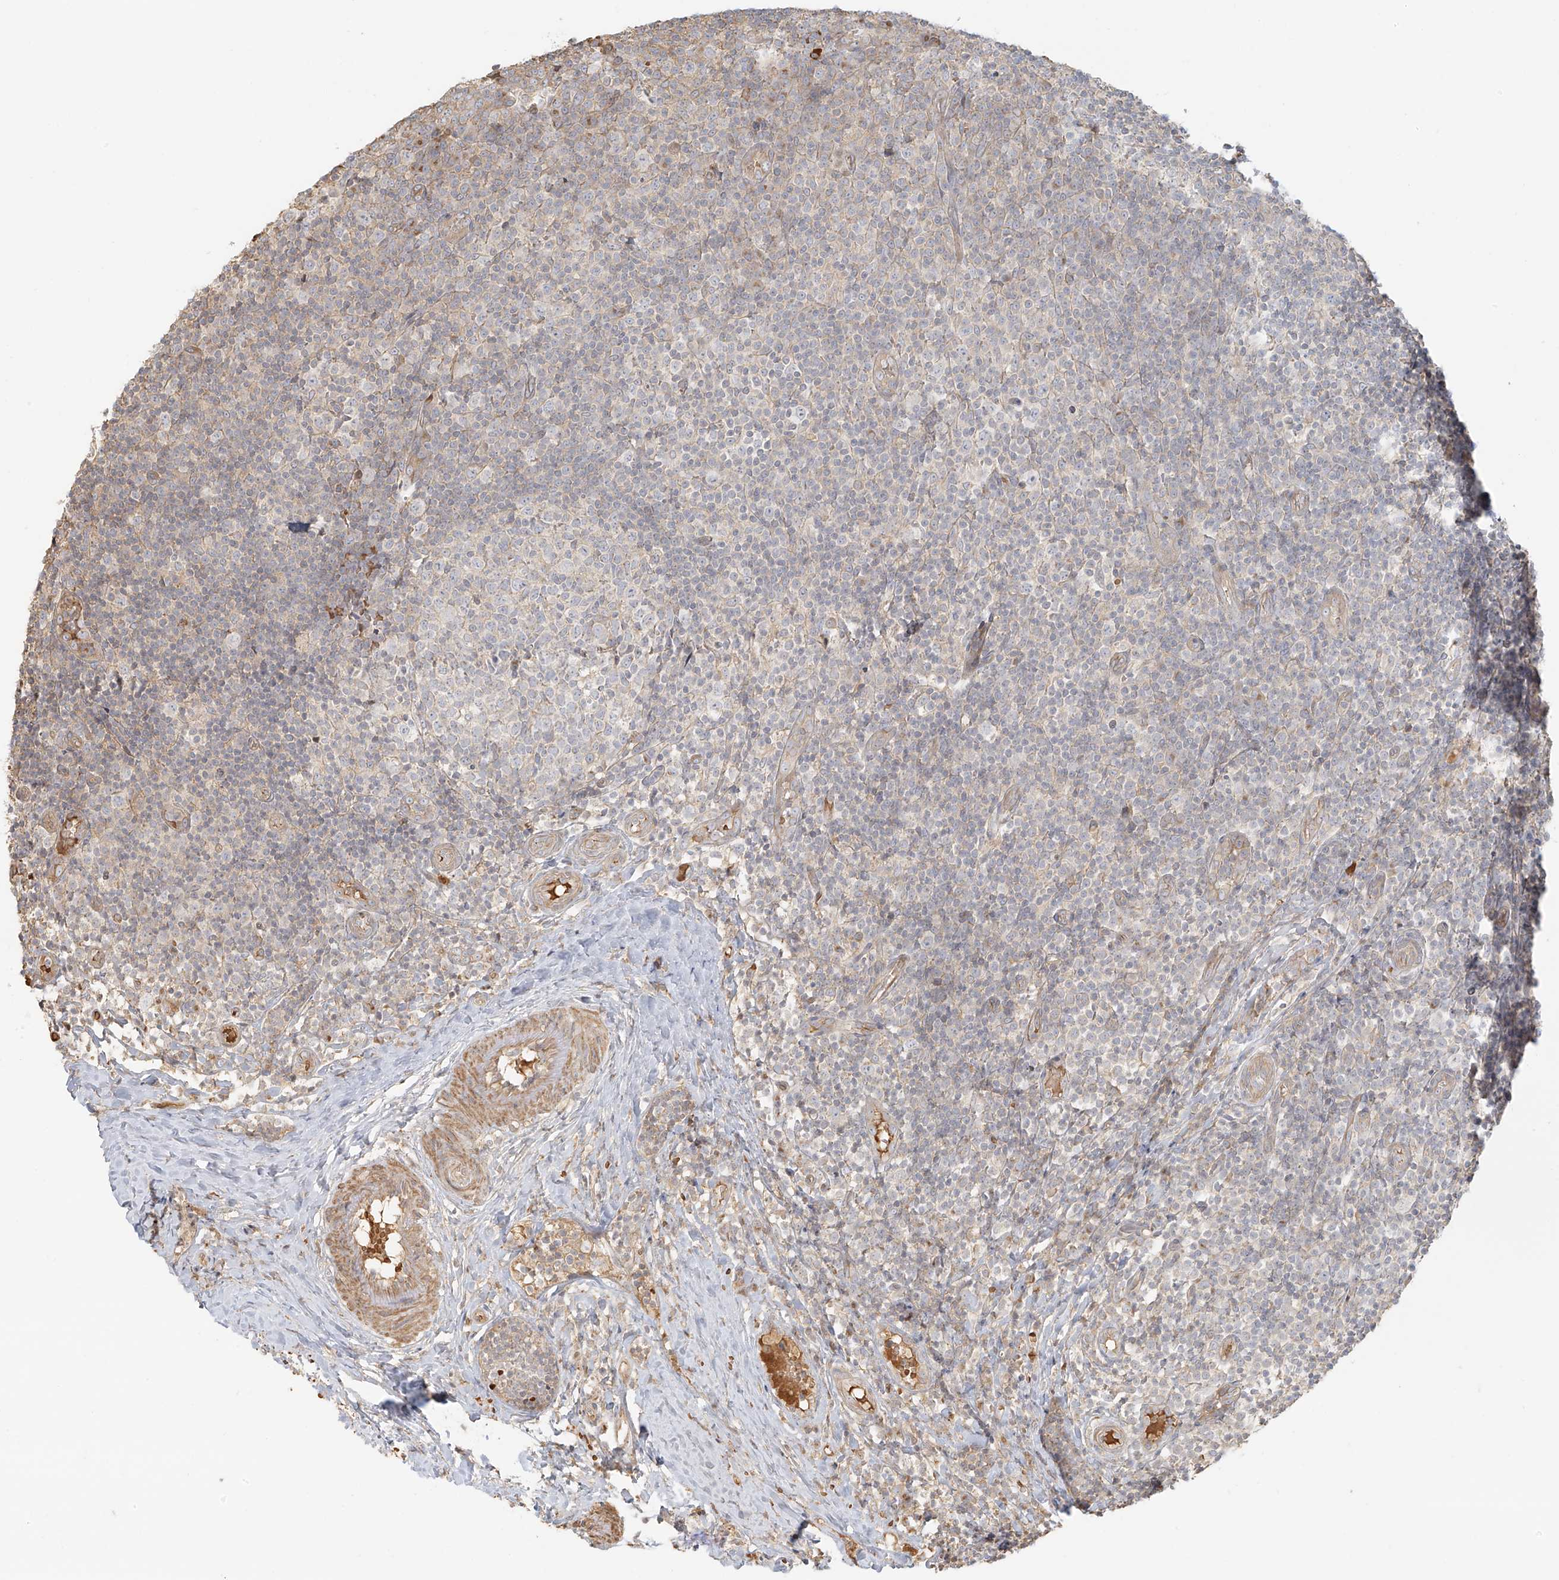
{"staining": {"intensity": "weak", "quantity": "25%-75%", "location": "cytoplasmic/membranous"}, "tissue": "tonsil", "cell_type": "Germinal center cells", "image_type": "normal", "snomed": [{"axis": "morphology", "description": "Normal tissue, NOS"}, {"axis": "topography", "description": "Tonsil"}], "caption": "Normal tonsil displays weak cytoplasmic/membranous staining in about 25%-75% of germinal center cells The staining was performed using DAB (3,3'-diaminobenzidine), with brown indicating positive protein expression. Nuclei are stained blue with hematoxylin..", "gene": "UPK1B", "patient": {"sex": "female", "age": 19}}